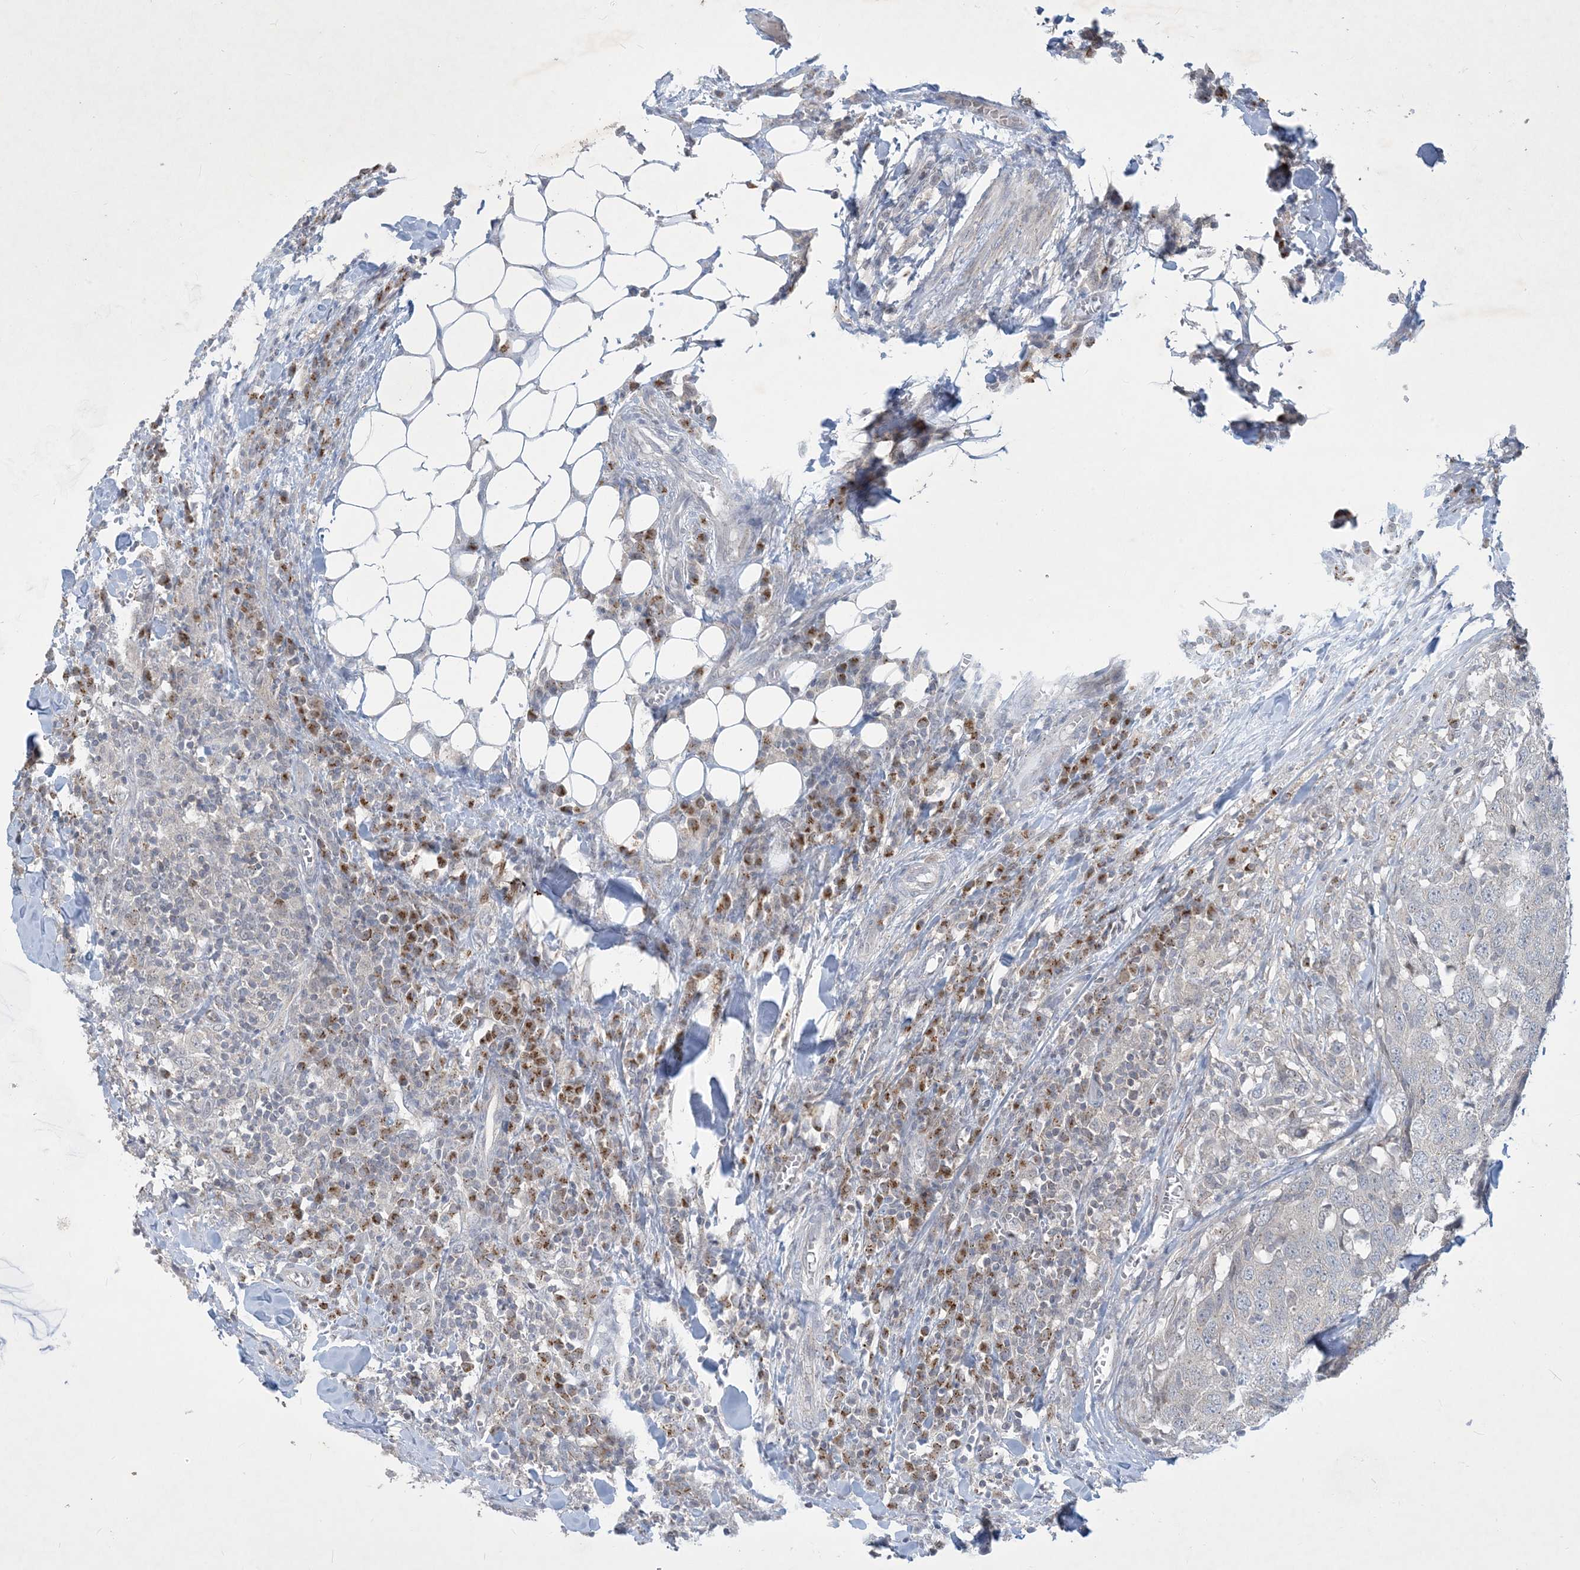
{"staining": {"intensity": "negative", "quantity": "none", "location": "none"}, "tissue": "head and neck cancer", "cell_type": "Tumor cells", "image_type": "cancer", "snomed": [{"axis": "morphology", "description": "Squamous cell carcinoma, NOS"}, {"axis": "topography", "description": "Head-Neck"}], "caption": "Immunohistochemistry (IHC) photomicrograph of squamous cell carcinoma (head and neck) stained for a protein (brown), which shows no staining in tumor cells. The staining was performed using DAB (3,3'-diaminobenzidine) to visualize the protein expression in brown, while the nuclei were stained in blue with hematoxylin (Magnification: 20x).", "gene": "CCDC14", "patient": {"sex": "male", "age": 66}}